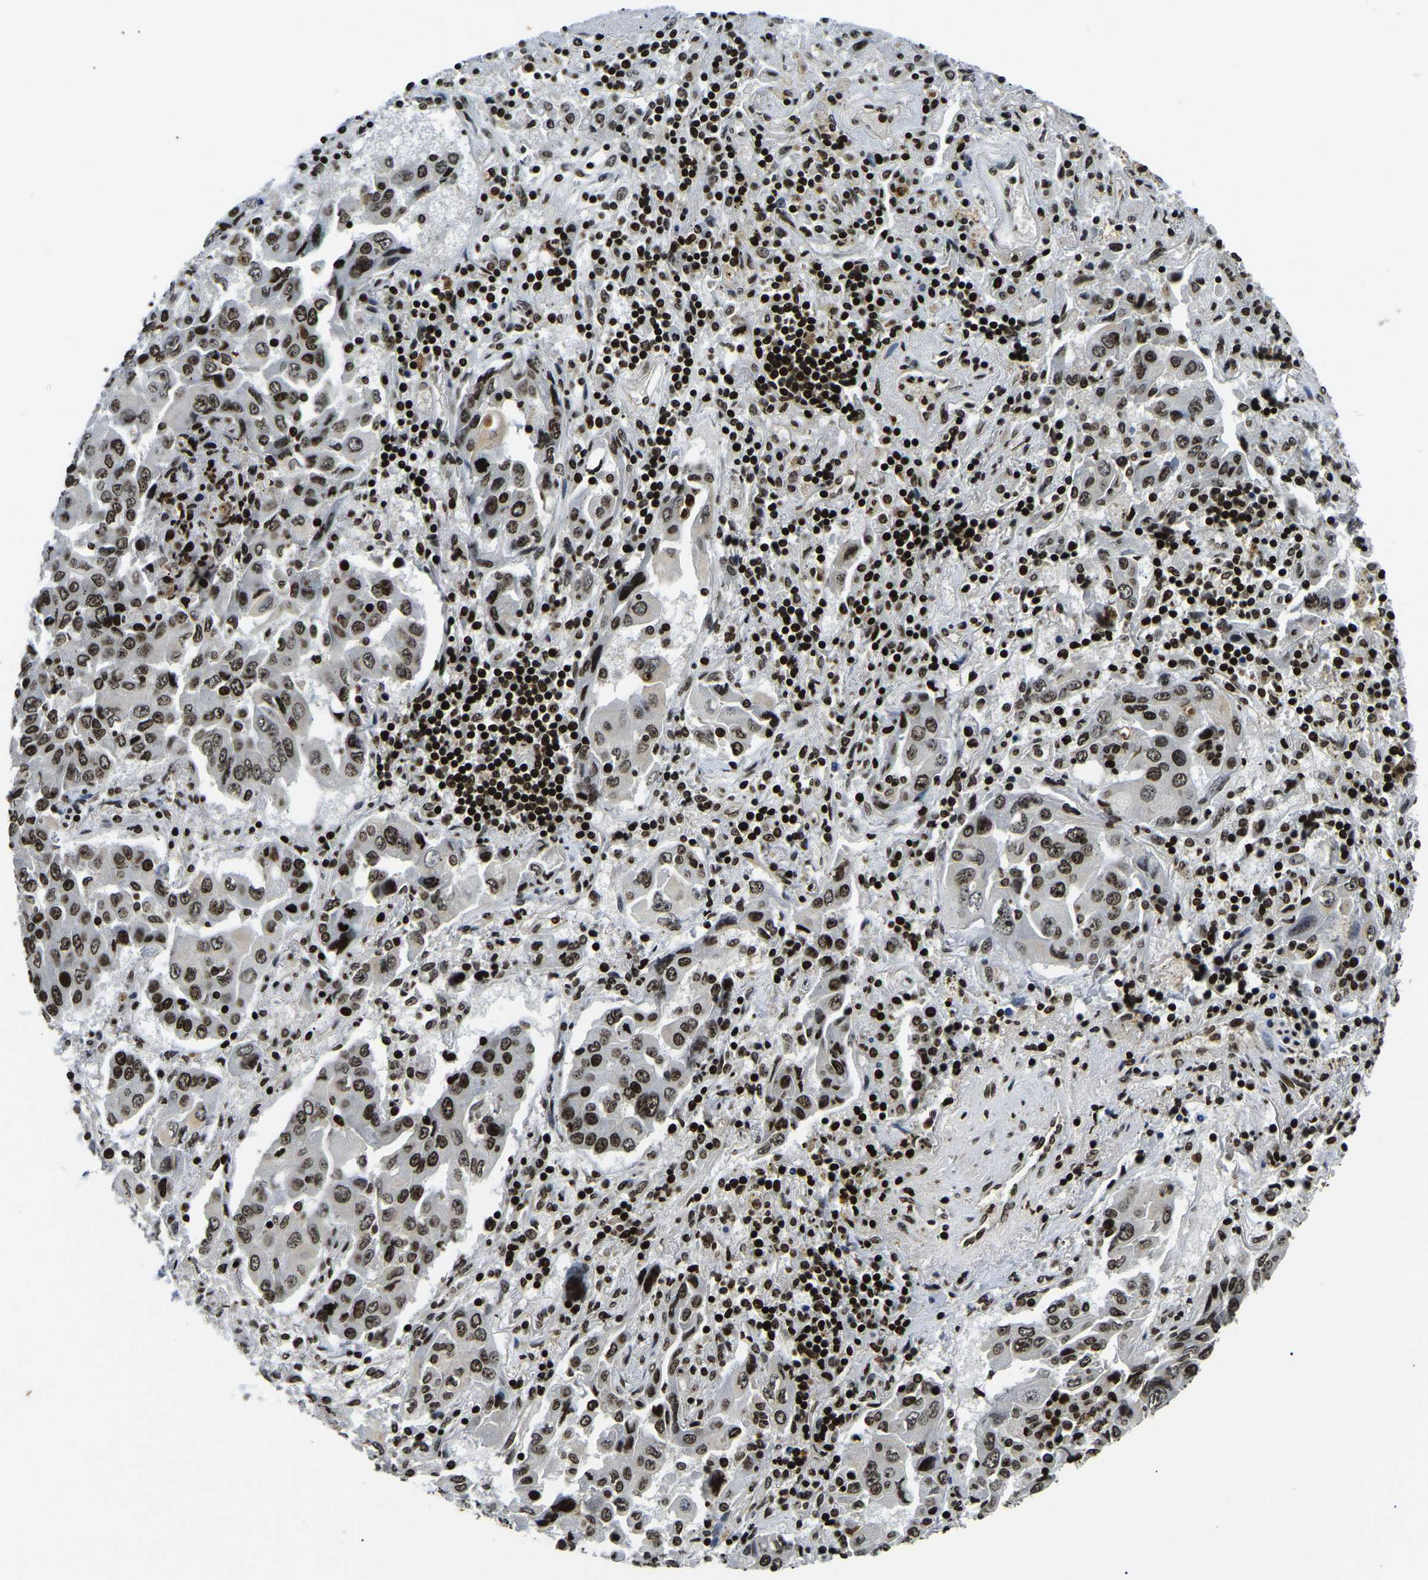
{"staining": {"intensity": "moderate", "quantity": ">75%", "location": "nuclear"}, "tissue": "lung cancer", "cell_type": "Tumor cells", "image_type": "cancer", "snomed": [{"axis": "morphology", "description": "Adenocarcinoma, NOS"}, {"axis": "topography", "description": "Lung"}], "caption": "About >75% of tumor cells in lung adenocarcinoma reveal moderate nuclear protein positivity as visualized by brown immunohistochemical staining.", "gene": "LRRC61", "patient": {"sex": "female", "age": 65}}